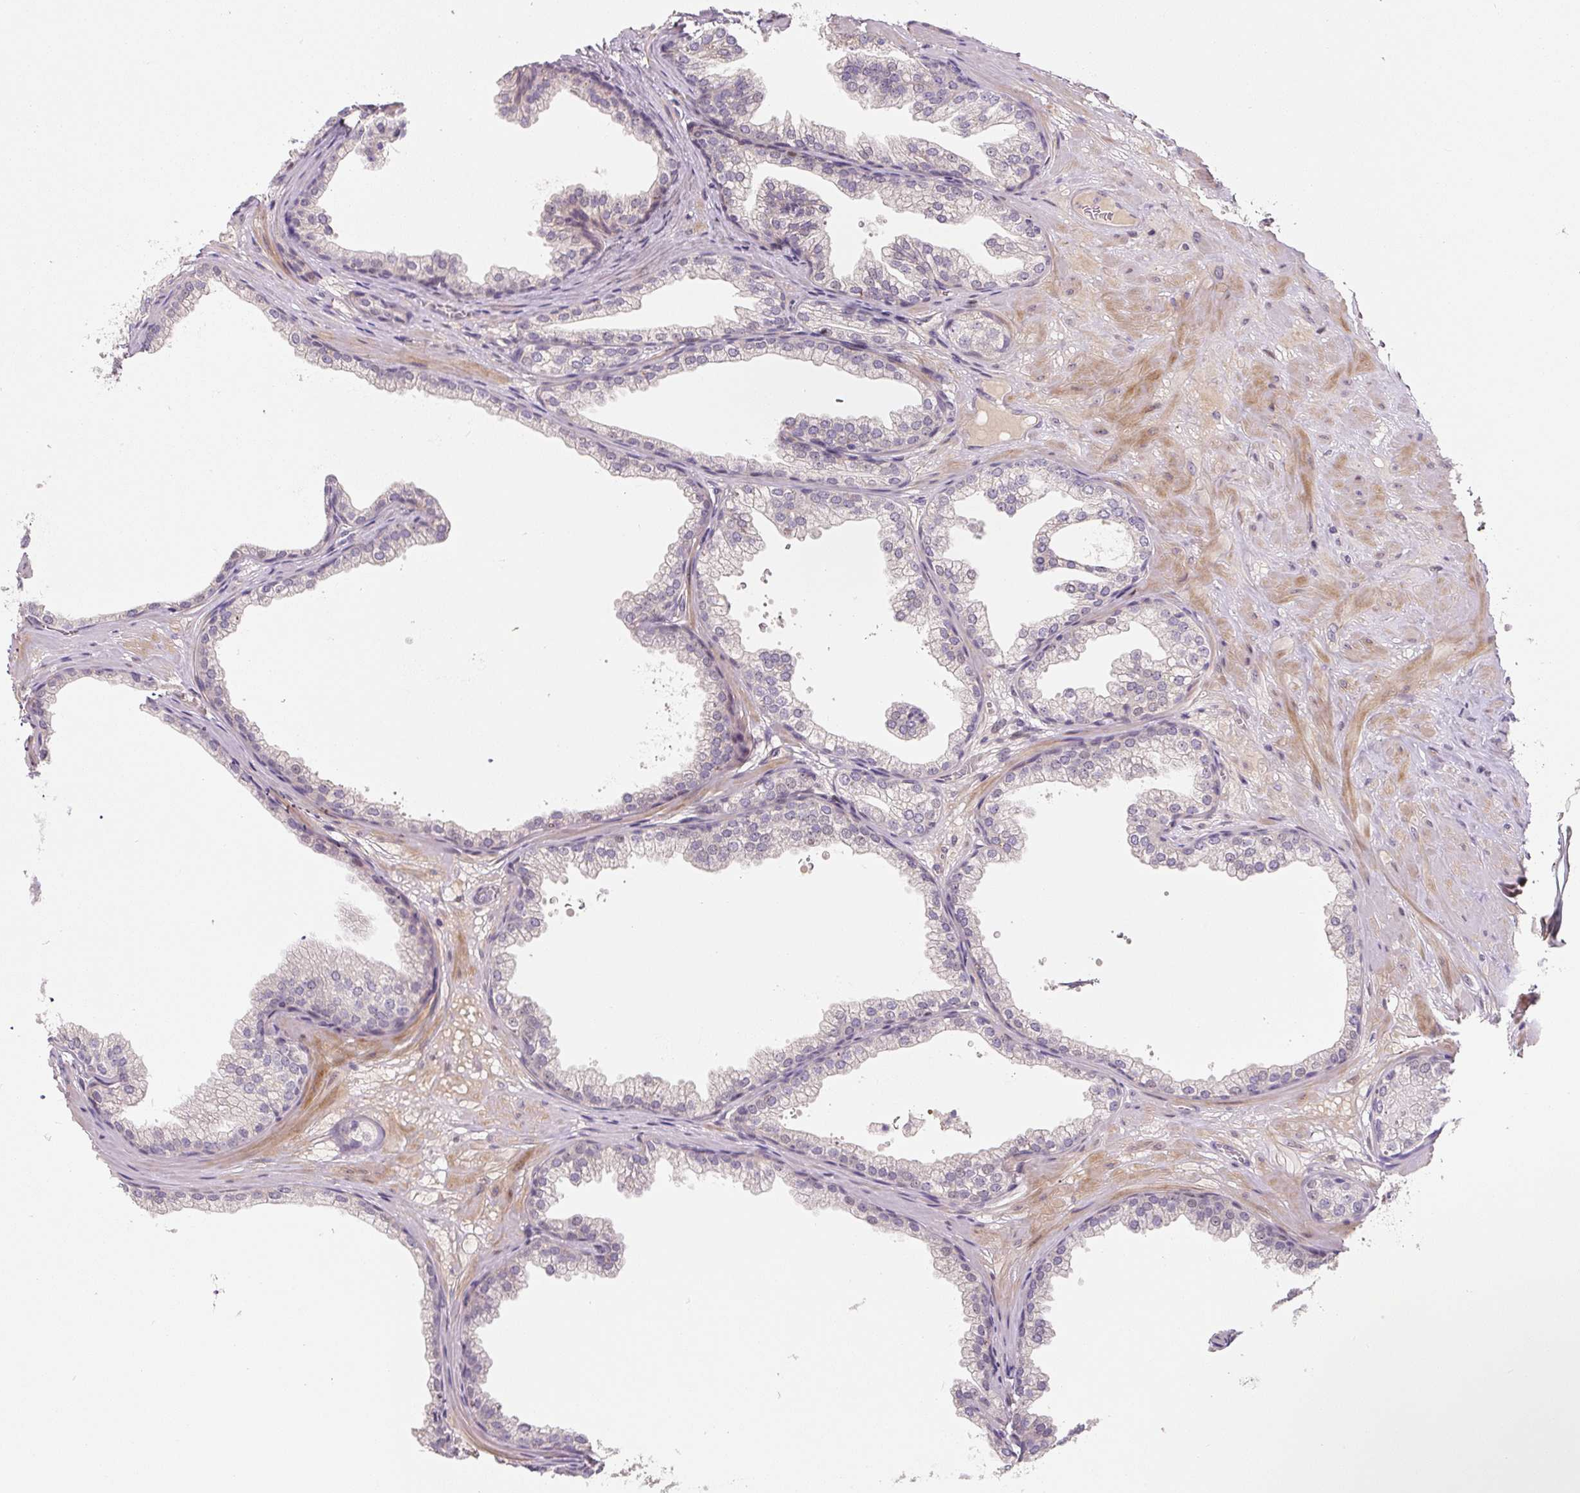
{"staining": {"intensity": "weak", "quantity": "<25%", "location": "cytoplasmic/membranous"}, "tissue": "prostate", "cell_type": "Glandular cells", "image_type": "normal", "snomed": [{"axis": "morphology", "description": "Normal tissue, NOS"}, {"axis": "topography", "description": "Prostate"}], "caption": "Immunohistochemistry photomicrograph of unremarkable prostate: prostate stained with DAB demonstrates no significant protein staining in glandular cells. (Brightfield microscopy of DAB immunohistochemistry at high magnification).", "gene": "PWWP3B", "patient": {"sex": "male", "age": 37}}